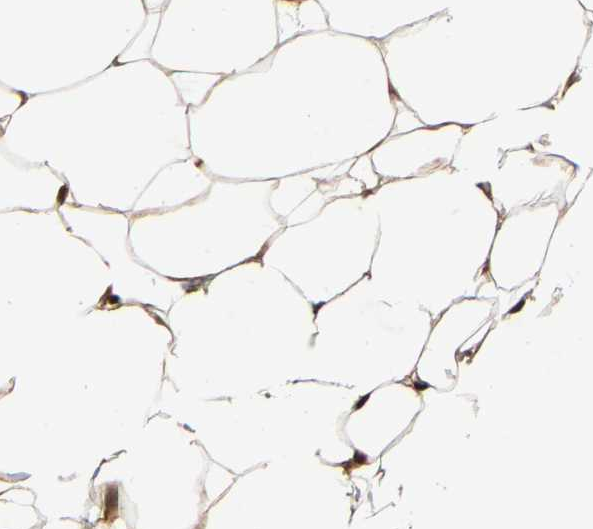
{"staining": {"intensity": "moderate", "quantity": ">75%", "location": "cytoplasmic/membranous,nuclear"}, "tissue": "adipose tissue", "cell_type": "Adipocytes", "image_type": "normal", "snomed": [{"axis": "morphology", "description": "Normal tissue, NOS"}, {"axis": "topography", "description": "Breast"}, {"axis": "topography", "description": "Adipose tissue"}], "caption": "DAB (3,3'-diaminobenzidine) immunohistochemical staining of unremarkable adipose tissue shows moderate cytoplasmic/membranous,nuclear protein staining in about >75% of adipocytes. The staining was performed using DAB (3,3'-diaminobenzidine) to visualize the protein expression in brown, while the nuclei were stained in blue with hematoxylin (Magnification: 20x).", "gene": "NFE2L2", "patient": {"sex": "female", "age": 25}}